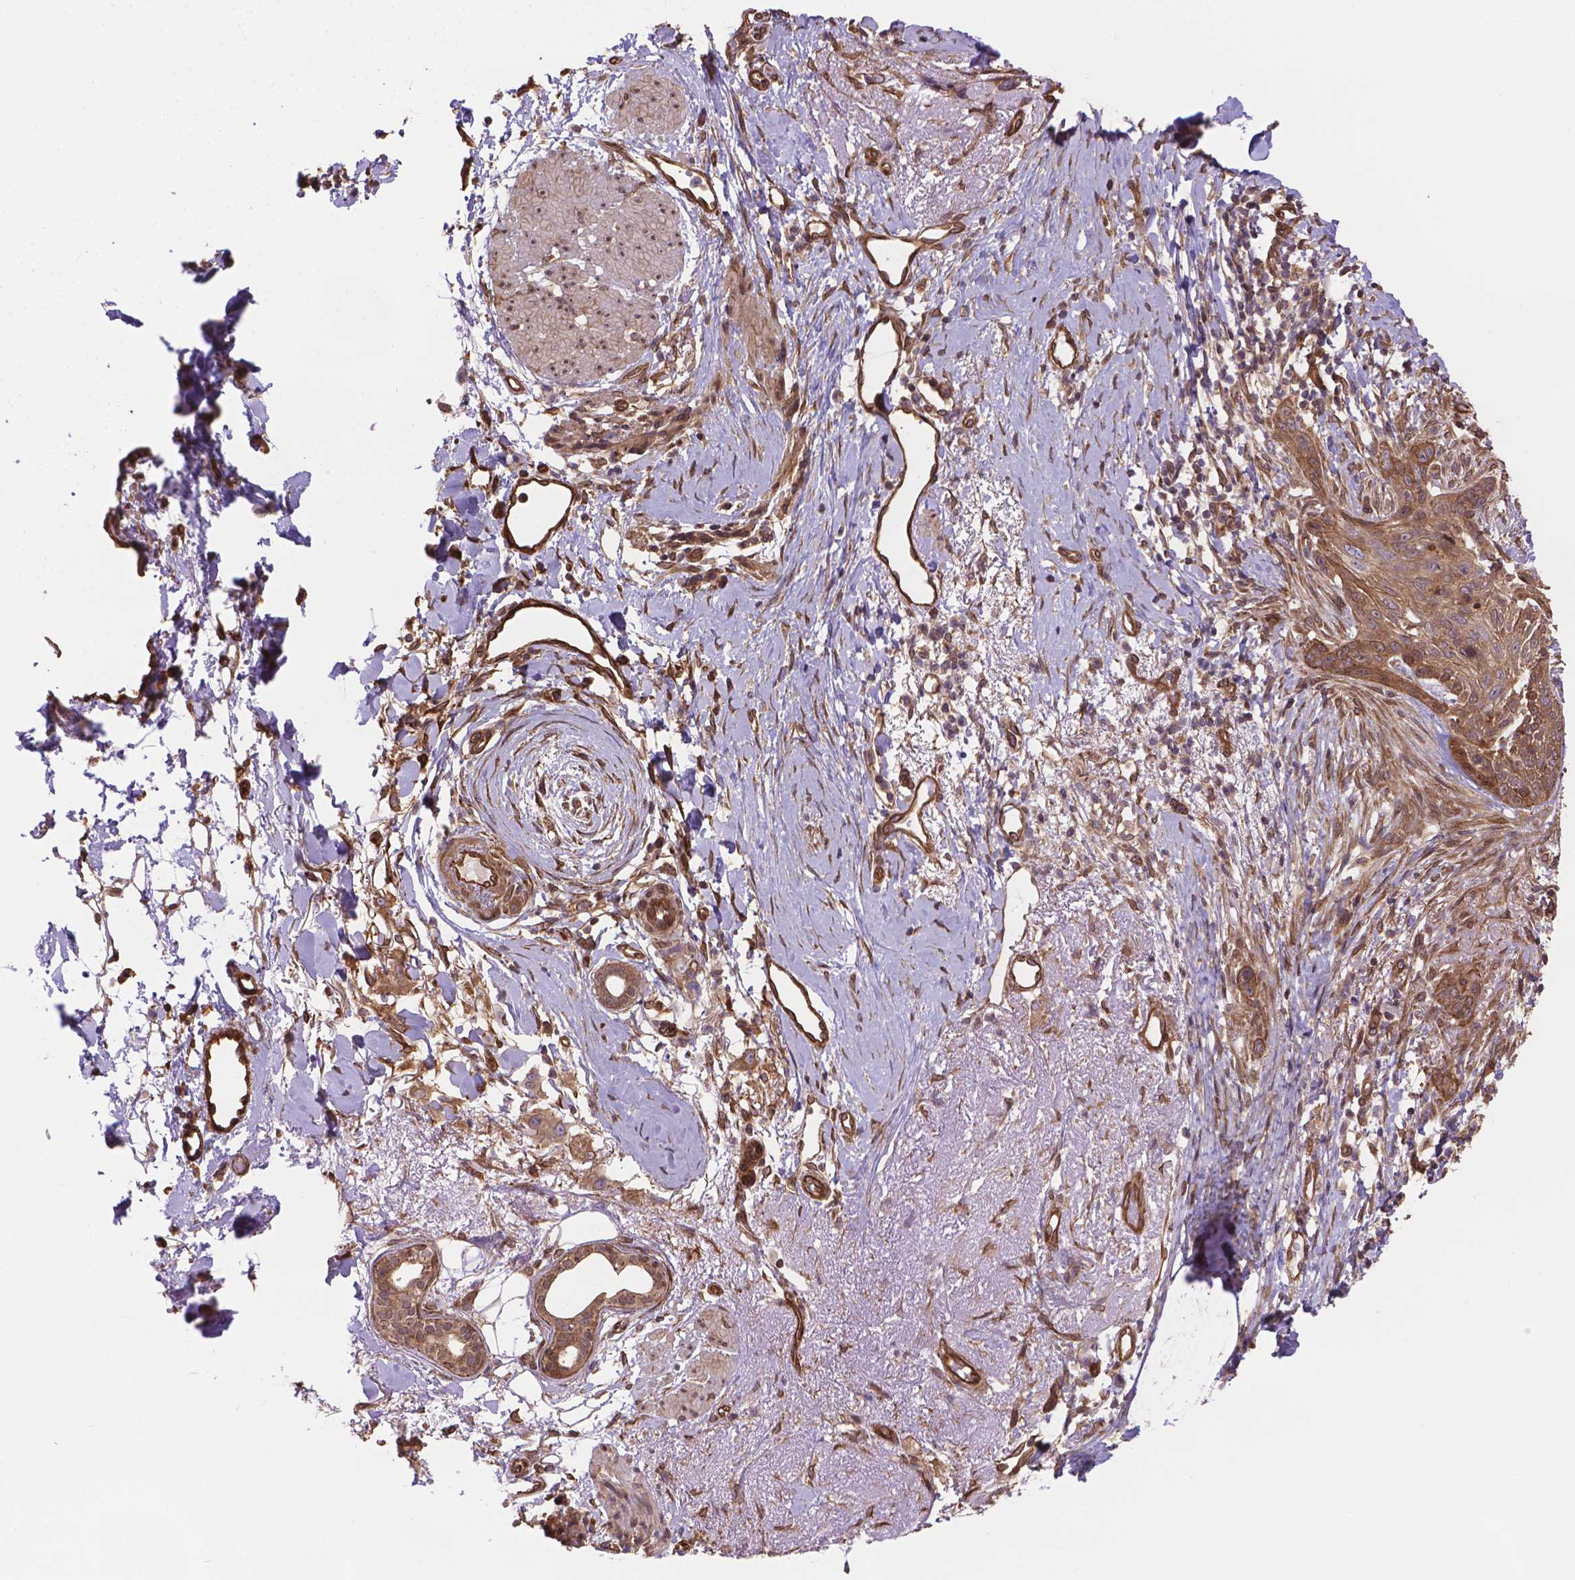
{"staining": {"intensity": "weak", "quantity": ">75%", "location": "cytoplasmic/membranous"}, "tissue": "skin cancer", "cell_type": "Tumor cells", "image_type": "cancer", "snomed": [{"axis": "morphology", "description": "Normal tissue, NOS"}, {"axis": "morphology", "description": "Basal cell carcinoma"}, {"axis": "topography", "description": "Skin"}], "caption": "High-power microscopy captured an immunohistochemistry micrograph of basal cell carcinoma (skin), revealing weak cytoplasmic/membranous positivity in approximately >75% of tumor cells.", "gene": "YAP1", "patient": {"sex": "male", "age": 84}}